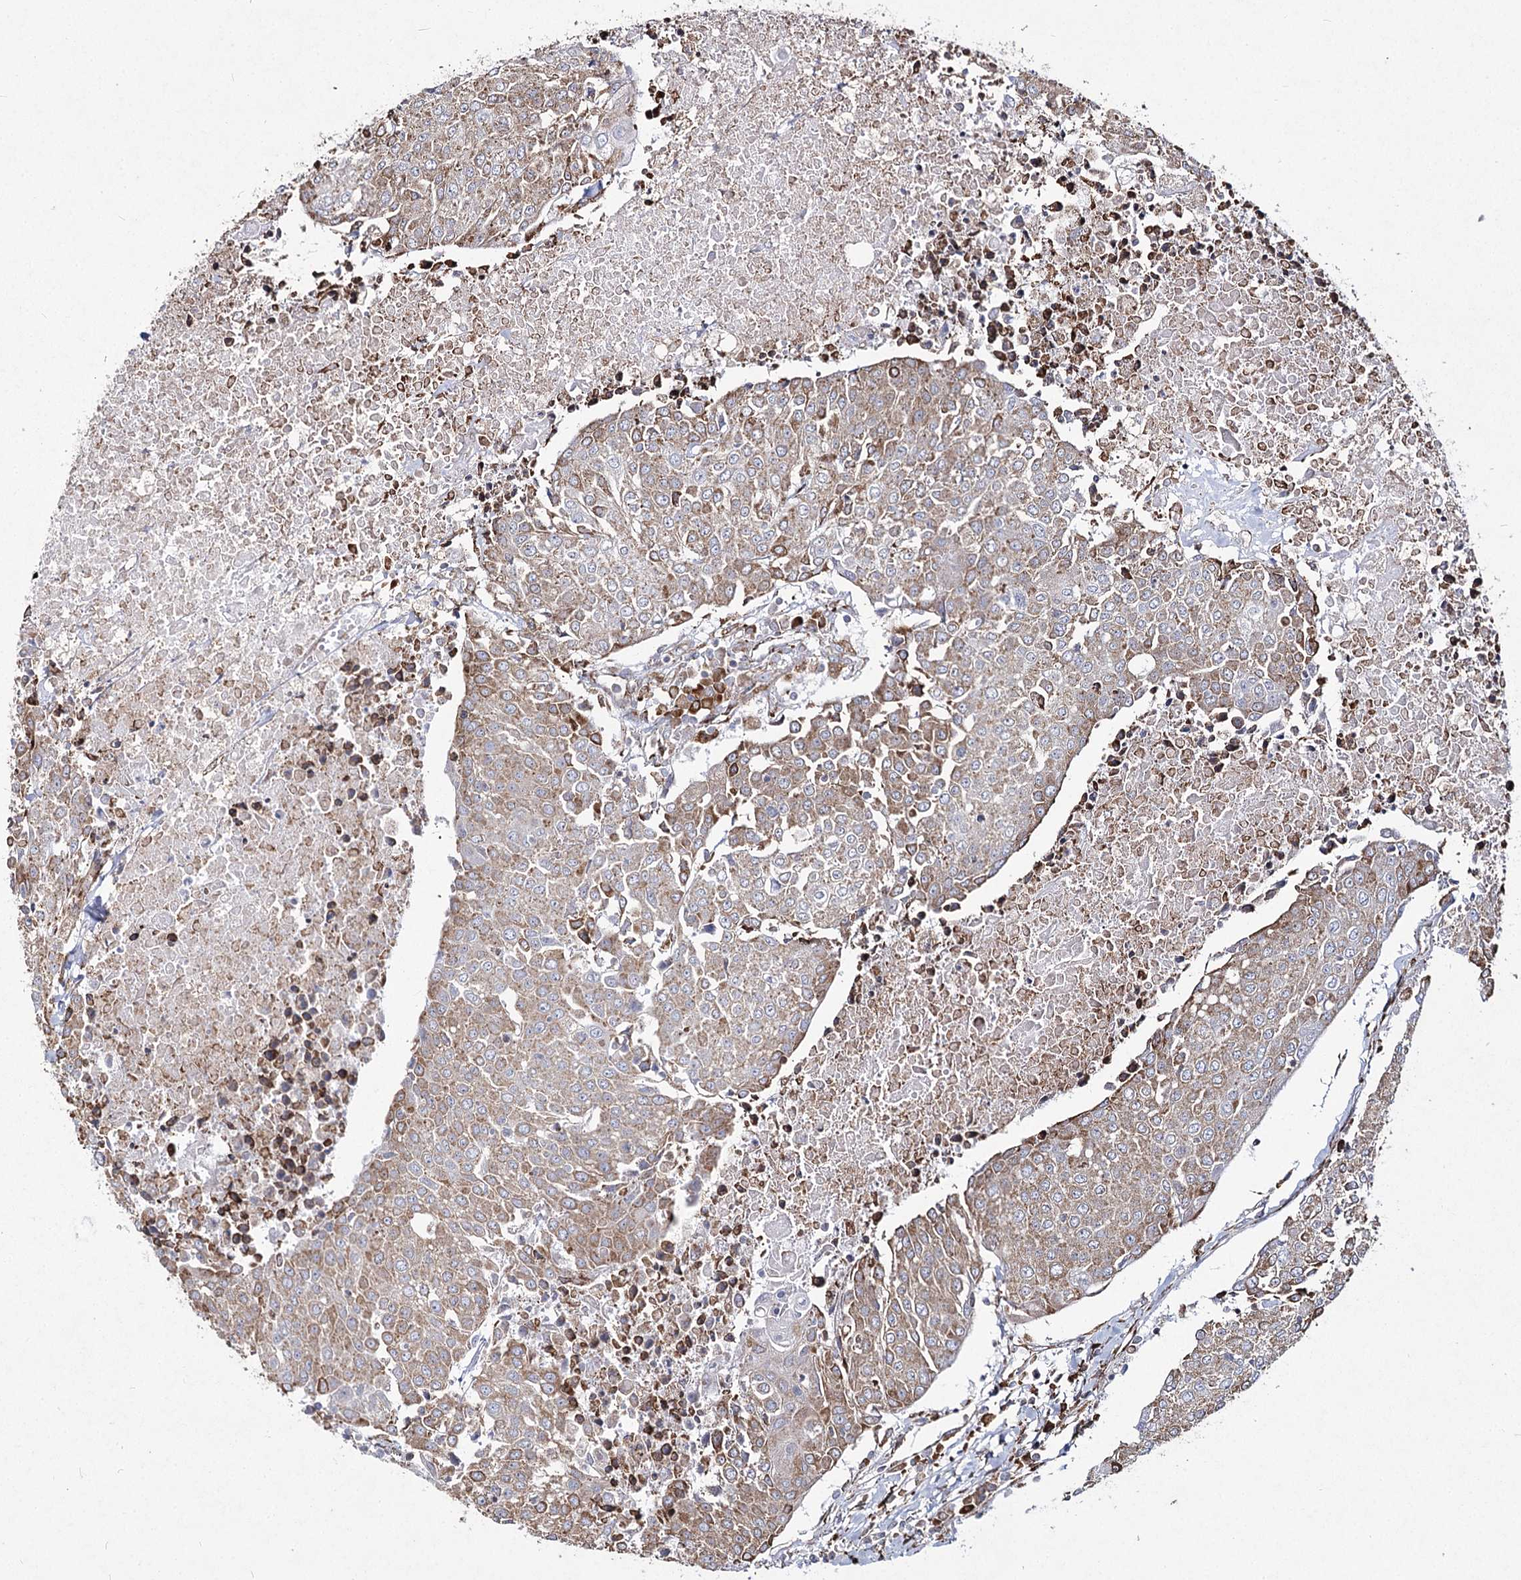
{"staining": {"intensity": "moderate", "quantity": "<25%", "location": "cytoplasmic/membranous"}, "tissue": "urothelial cancer", "cell_type": "Tumor cells", "image_type": "cancer", "snomed": [{"axis": "morphology", "description": "Urothelial carcinoma, High grade"}, {"axis": "topography", "description": "Urinary bladder"}], "caption": "Immunohistochemistry (IHC) histopathology image of high-grade urothelial carcinoma stained for a protein (brown), which demonstrates low levels of moderate cytoplasmic/membranous staining in about <25% of tumor cells.", "gene": "NHLRC2", "patient": {"sex": "female", "age": 85}}